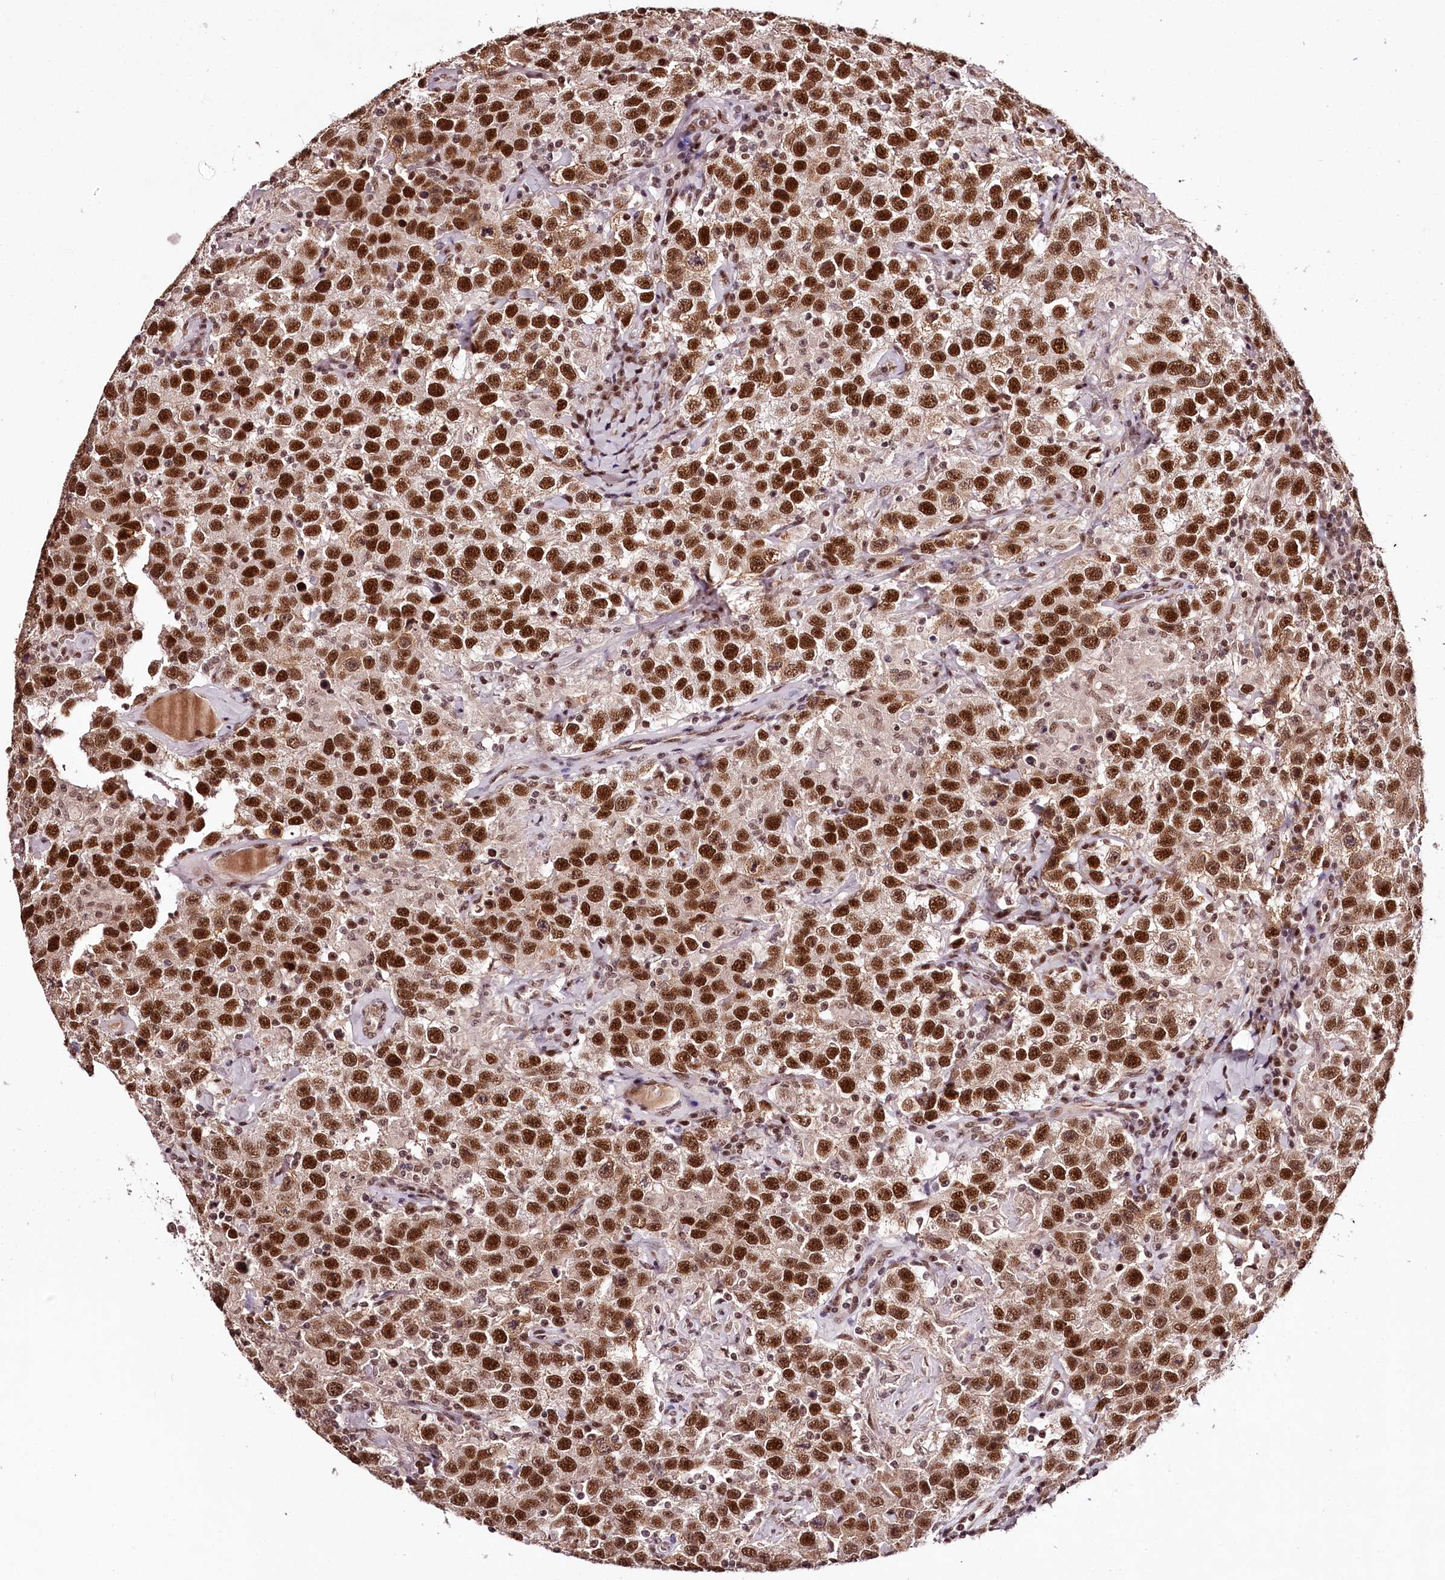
{"staining": {"intensity": "strong", "quantity": ">75%", "location": "nuclear"}, "tissue": "testis cancer", "cell_type": "Tumor cells", "image_type": "cancer", "snomed": [{"axis": "morphology", "description": "Seminoma, NOS"}, {"axis": "topography", "description": "Testis"}], "caption": "This is an image of IHC staining of seminoma (testis), which shows strong positivity in the nuclear of tumor cells.", "gene": "TTC33", "patient": {"sex": "male", "age": 41}}